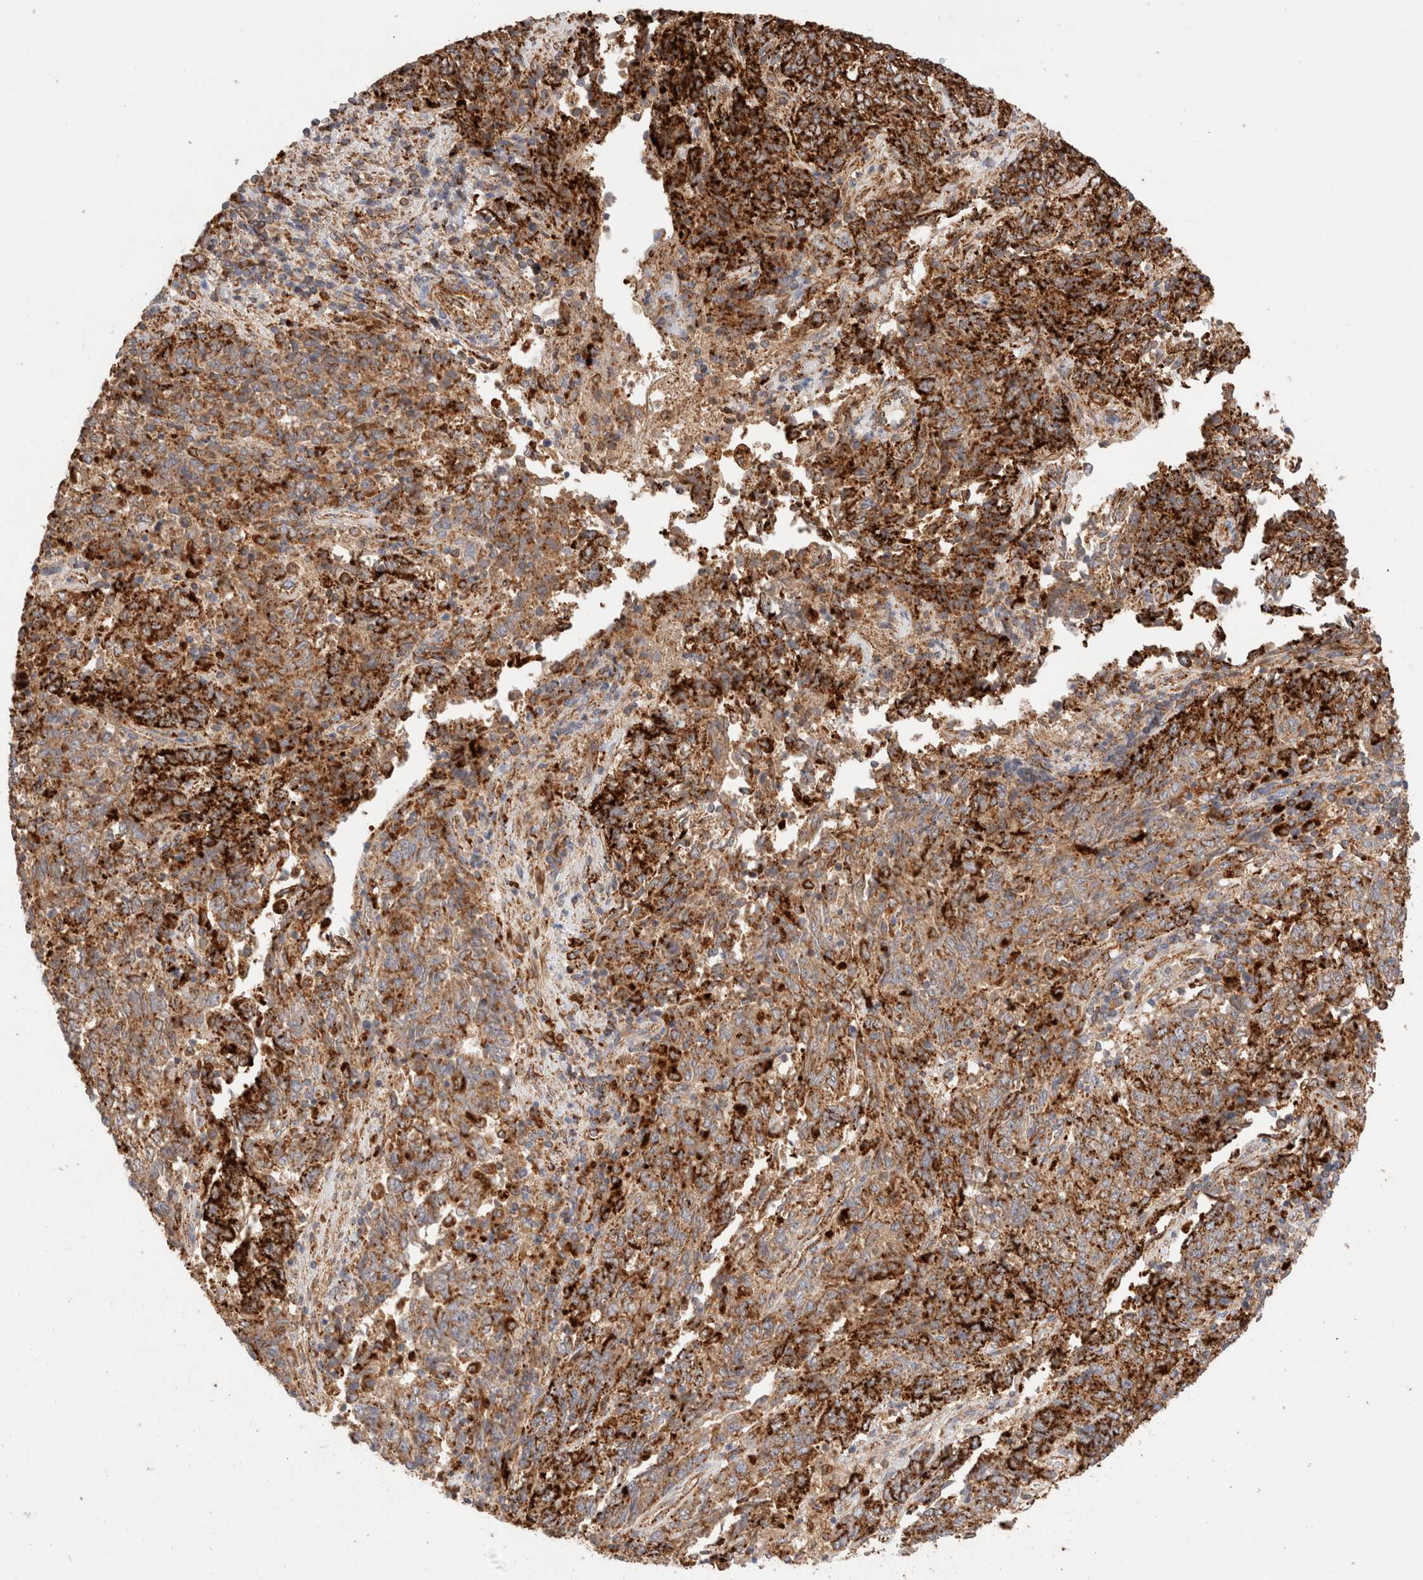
{"staining": {"intensity": "strong", "quantity": ">75%", "location": "cytoplasmic/membranous"}, "tissue": "endometrial cancer", "cell_type": "Tumor cells", "image_type": "cancer", "snomed": [{"axis": "morphology", "description": "Adenocarcinoma, NOS"}, {"axis": "topography", "description": "Endometrium"}], "caption": "DAB immunohistochemical staining of adenocarcinoma (endometrial) shows strong cytoplasmic/membranous protein expression in approximately >75% of tumor cells. Using DAB (brown) and hematoxylin (blue) stains, captured at high magnification using brightfield microscopy.", "gene": "RABEPK", "patient": {"sex": "female", "age": 80}}